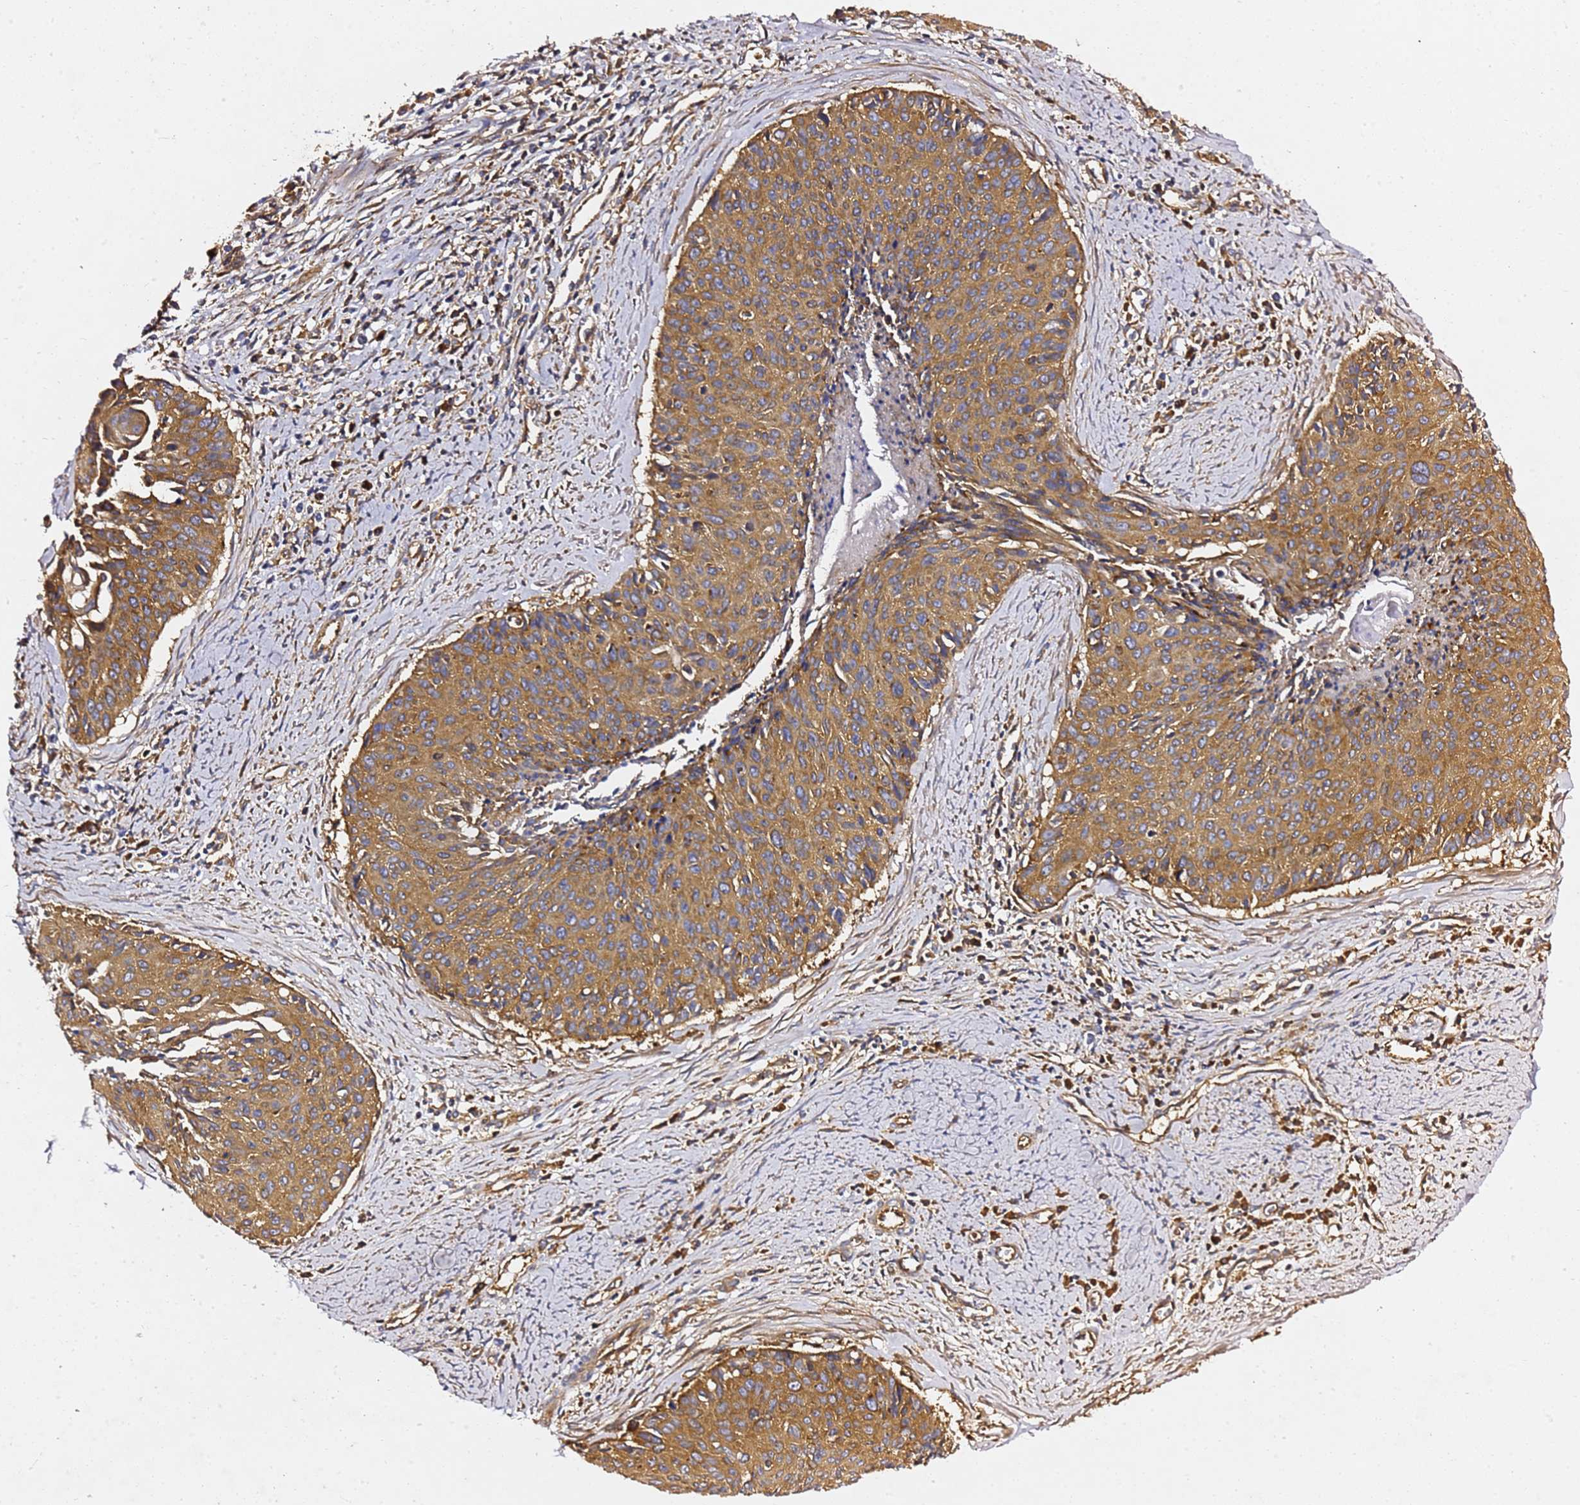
{"staining": {"intensity": "moderate", "quantity": ">75%", "location": "cytoplasmic/membranous"}, "tissue": "cervical cancer", "cell_type": "Tumor cells", "image_type": "cancer", "snomed": [{"axis": "morphology", "description": "Squamous cell carcinoma, NOS"}, {"axis": "topography", "description": "Cervix"}], "caption": "Squamous cell carcinoma (cervical) tissue exhibits moderate cytoplasmic/membranous staining in about >75% of tumor cells, visualized by immunohistochemistry.", "gene": "TPST1", "patient": {"sex": "female", "age": 55}}